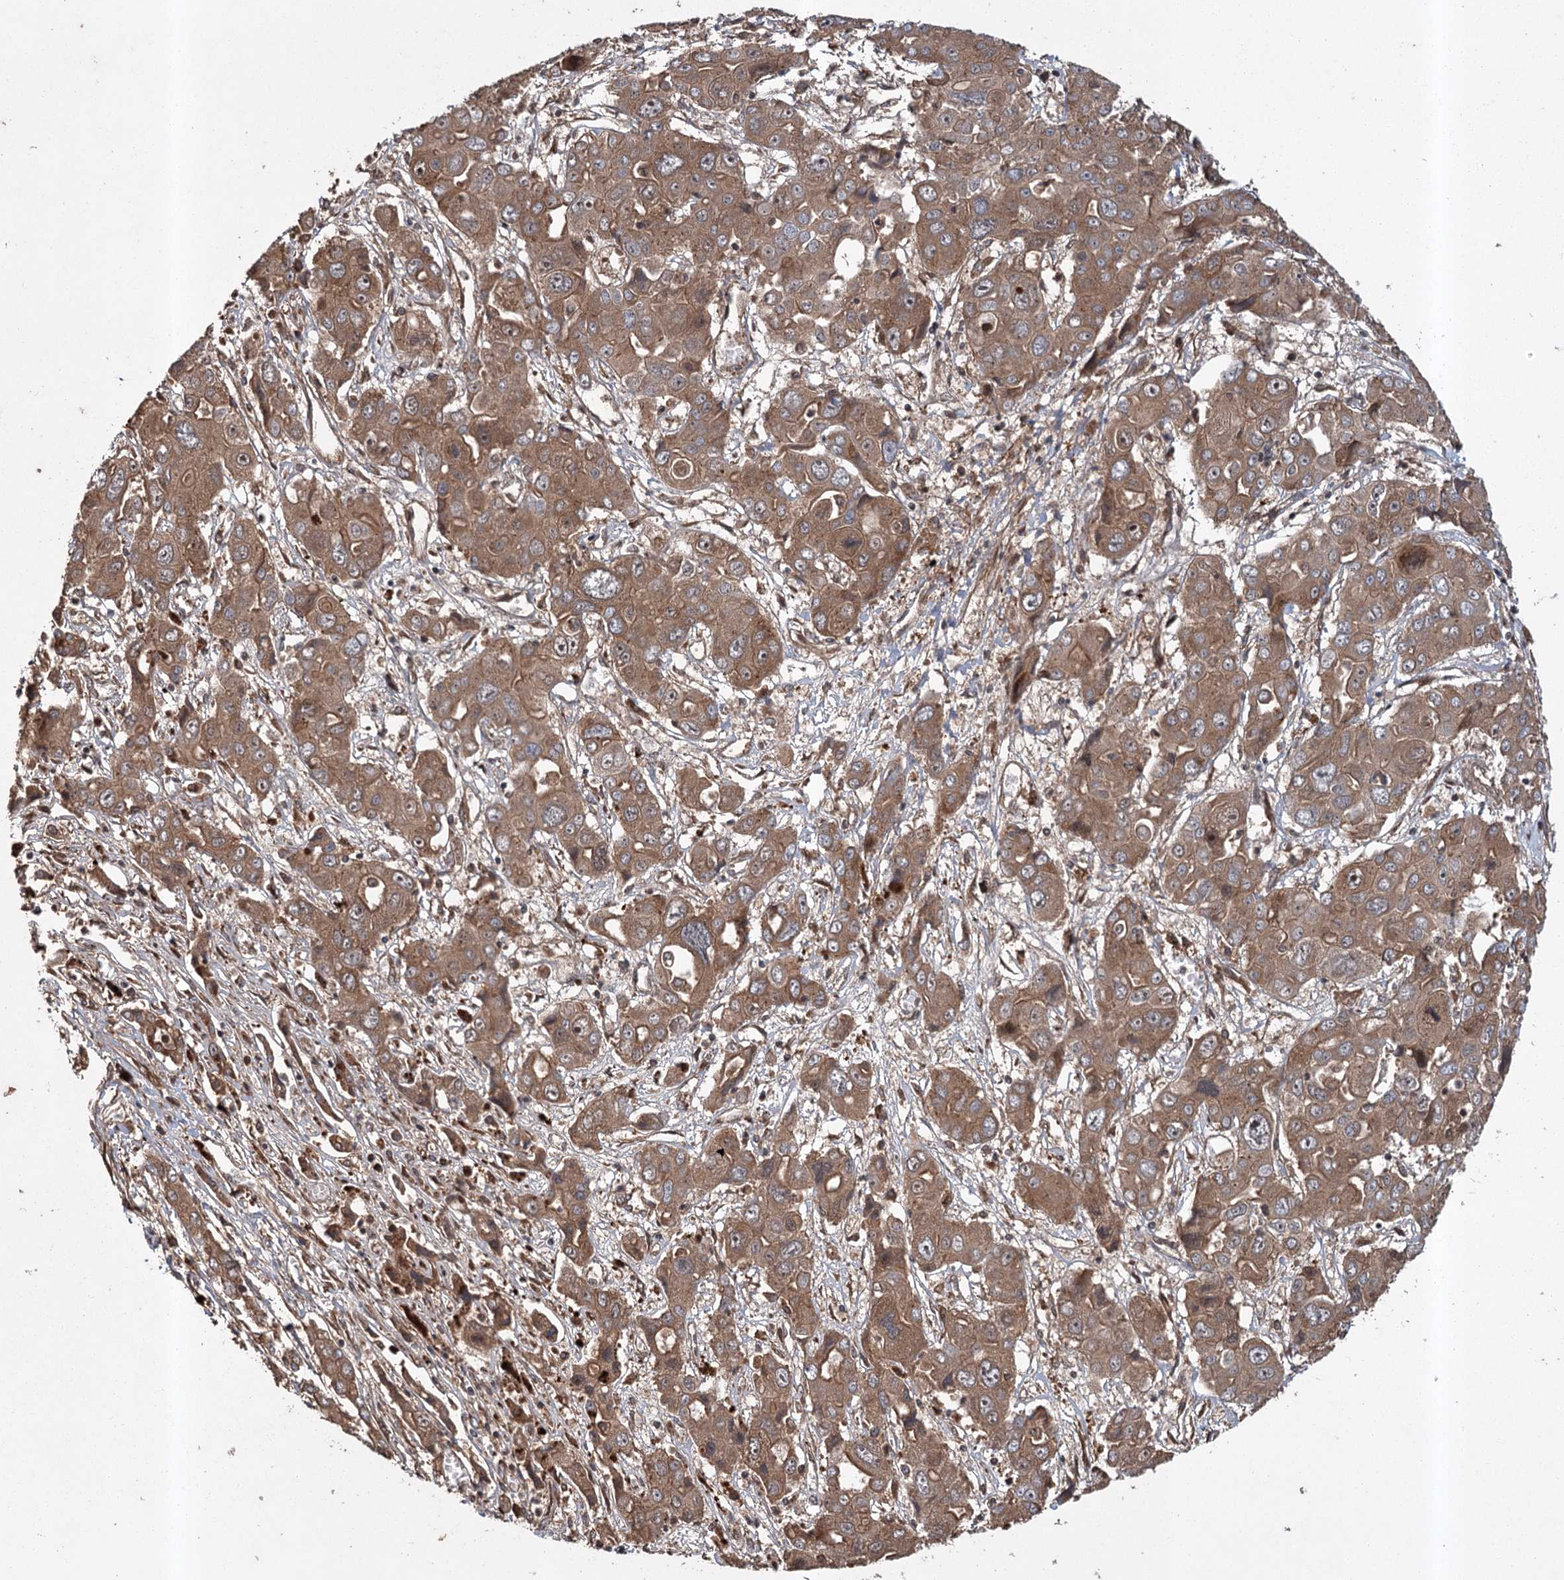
{"staining": {"intensity": "moderate", "quantity": ">75%", "location": "cytoplasmic/membranous"}, "tissue": "liver cancer", "cell_type": "Tumor cells", "image_type": "cancer", "snomed": [{"axis": "morphology", "description": "Cholangiocarcinoma"}, {"axis": "topography", "description": "Liver"}], "caption": "Immunohistochemical staining of liver cancer reveals moderate cytoplasmic/membranous protein staining in about >75% of tumor cells.", "gene": "RPAP3", "patient": {"sex": "male", "age": 67}}